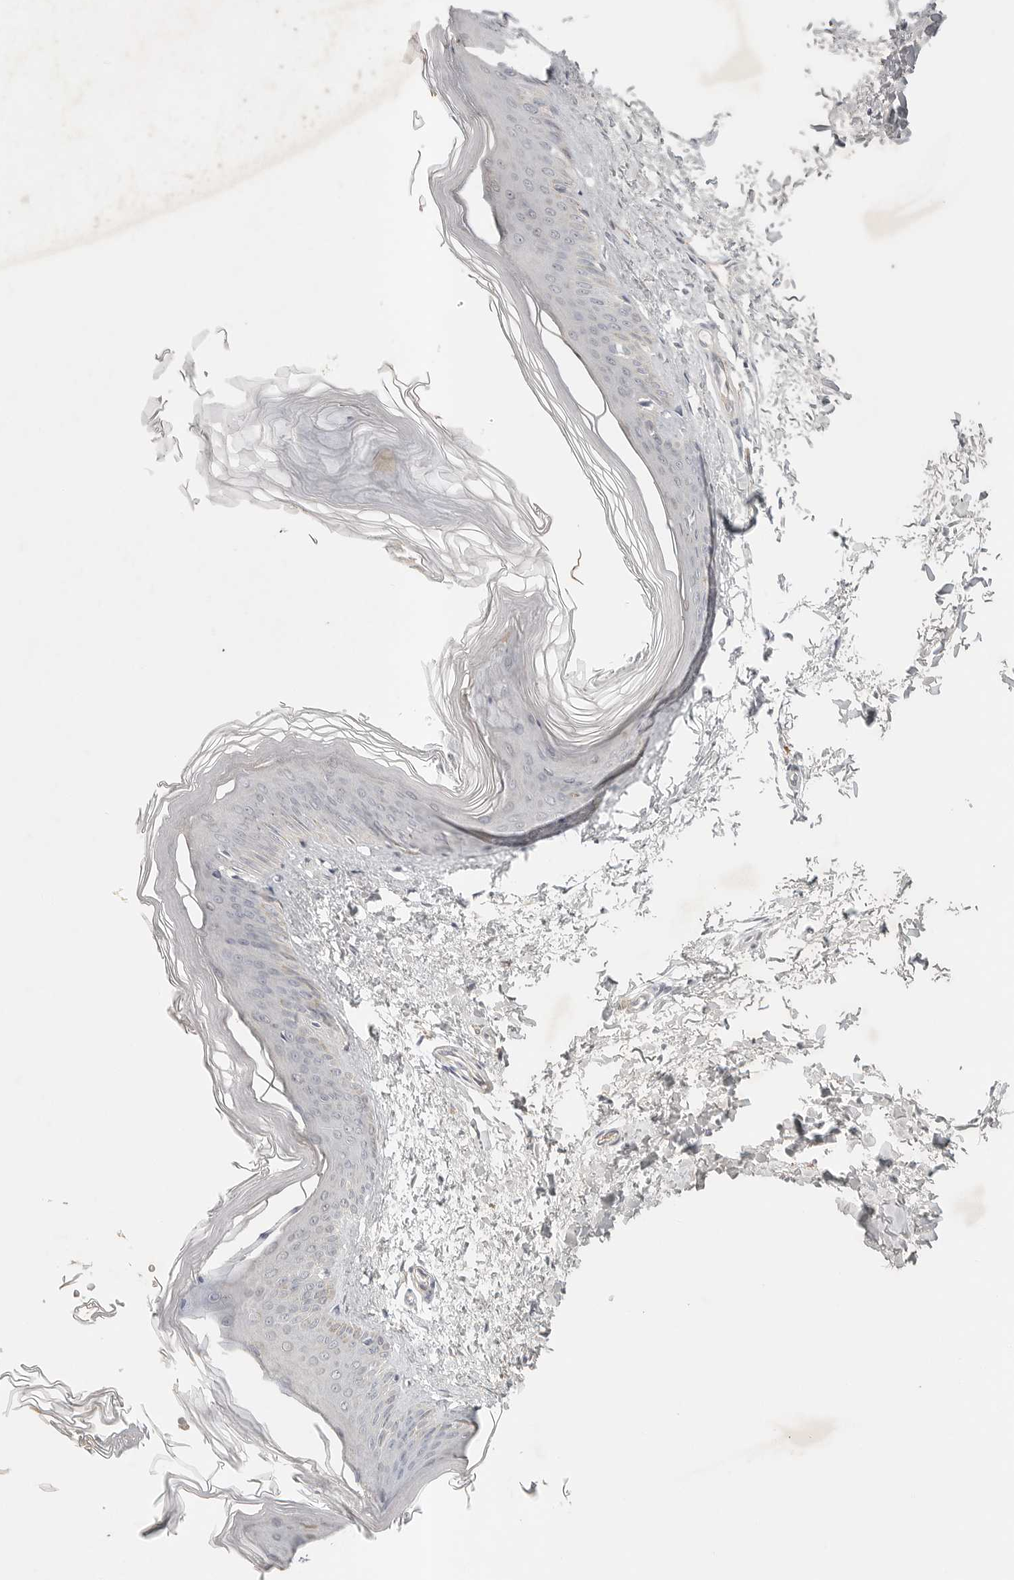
{"staining": {"intensity": "negative", "quantity": "none", "location": "none"}, "tissue": "skin", "cell_type": "Fibroblasts", "image_type": "normal", "snomed": [{"axis": "morphology", "description": "Normal tissue, NOS"}, {"axis": "topography", "description": "Skin"}], "caption": "Fibroblasts are negative for brown protein staining in normal skin. (DAB immunohistochemistry with hematoxylin counter stain).", "gene": "SLC25A36", "patient": {"sex": "female", "age": 27}}